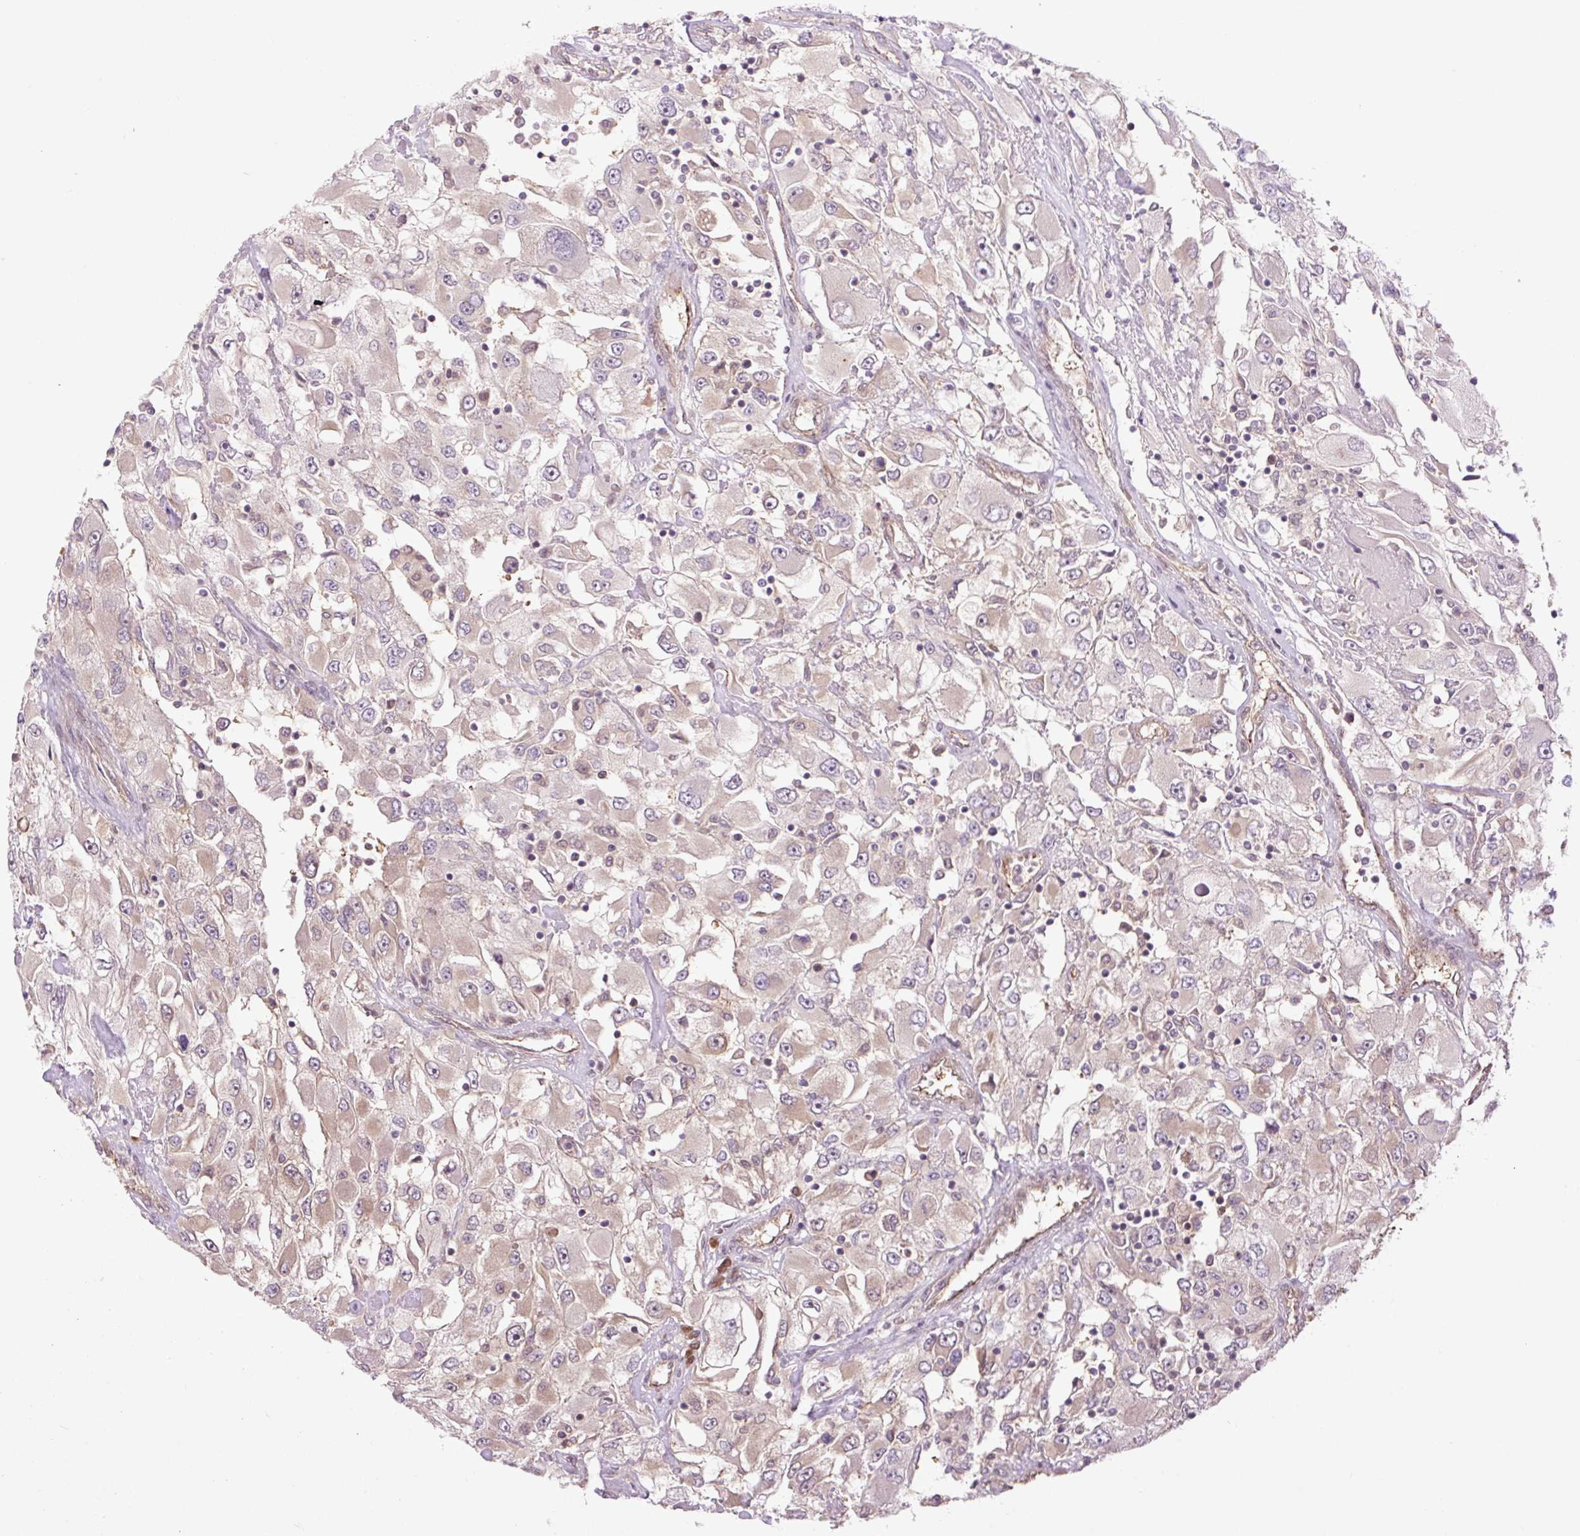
{"staining": {"intensity": "weak", "quantity": "25%-75%", "location": "cytoplasmic/membranous"}, "tissue": "renal cancer", "cell_type": "Tumor cells", "image_type": "cancer", "snomed": [{"axis": "morphology", "description": "Adenocarcinoma, NOS"}, {"axis": "topography", "description": "Kidney"}], "caption": "The image demonstrates staining of renal cancer, revealing weak cytoplasmic/membranous protein positivity (brown color) within tumor cells.", "gene": "TPT1", "patient": {"sex": "female", "age": 52}}